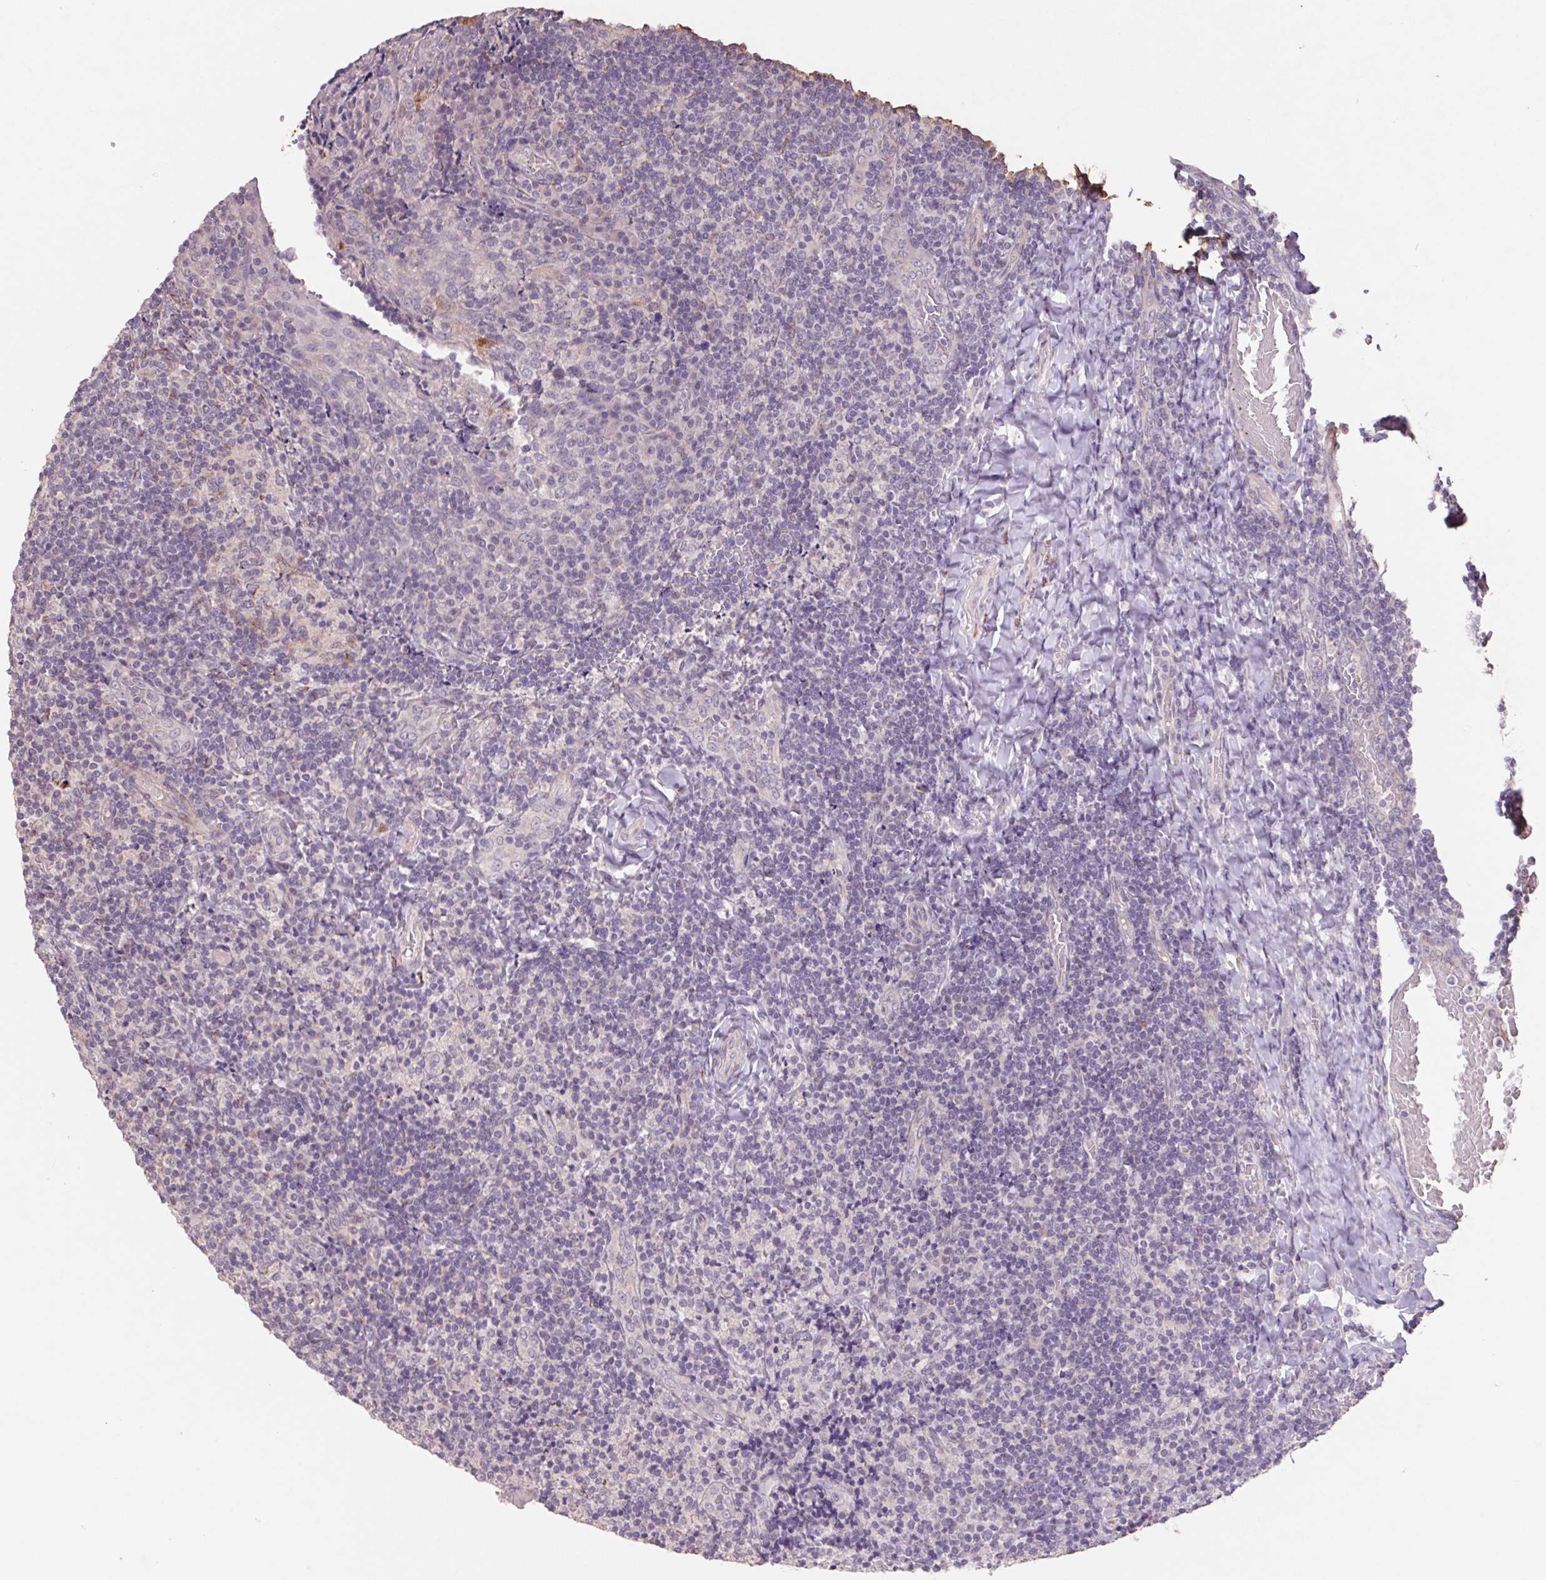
{"staining": {"intensity": "negative", "quantity": "none", "location": "none"}, "tissue": "tonsil", "cell_type": "Non-germinal center cells", "image_type": "normal", "snomed": [{"axis": "morphology", "description": "Normal tissue, NOS"}, {"axis": "topography", "description": "Tonsil"}], "caption": "This is an IHC photomicrograph of benign human tonsil. There is no staining in non-germinal center cells.", "gene": "GRM2", "patient": {"sex": "male", "age": 17}}